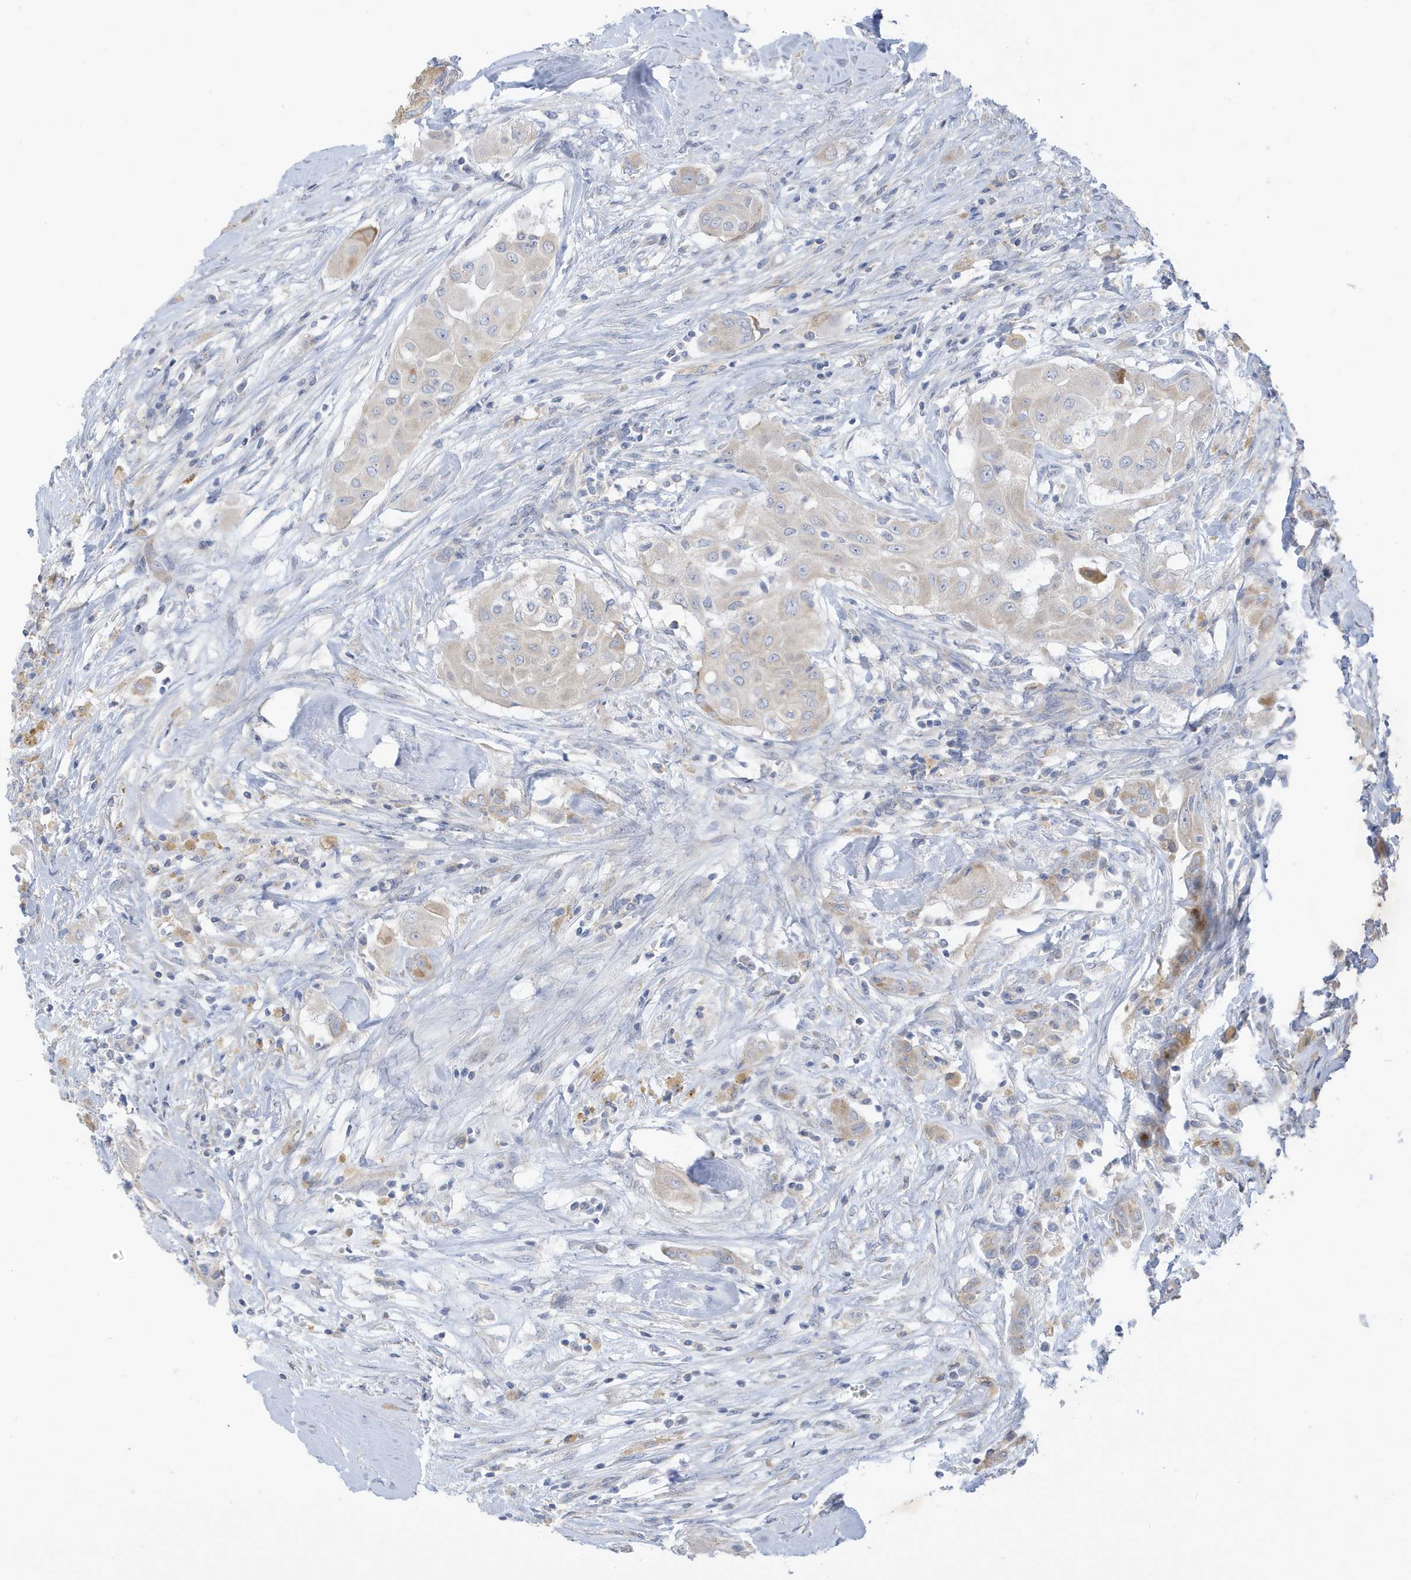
{"staining": {"intensity": "weak", "quantity": ">75%", "location": "cytoplasmic/membranous"}, "tissue": "thyroid cancer", "cell_type": "Tumor cells", "image_type": "cancer", "snomed": [{"axis": "morphology", "description": "Papillary adenocarcinoma, NOS"}, {"axis": "topography", "description": "Thyroid gland"}], "caption": "Immunohistochemical staining of human thyroid papillary adenocarcinoma shows weak cytoplasmic/membranous protein staining in about >75% of tumor cells.", "gene": "ATP13A5", "patient": {"sex": "female", "age": 59}}